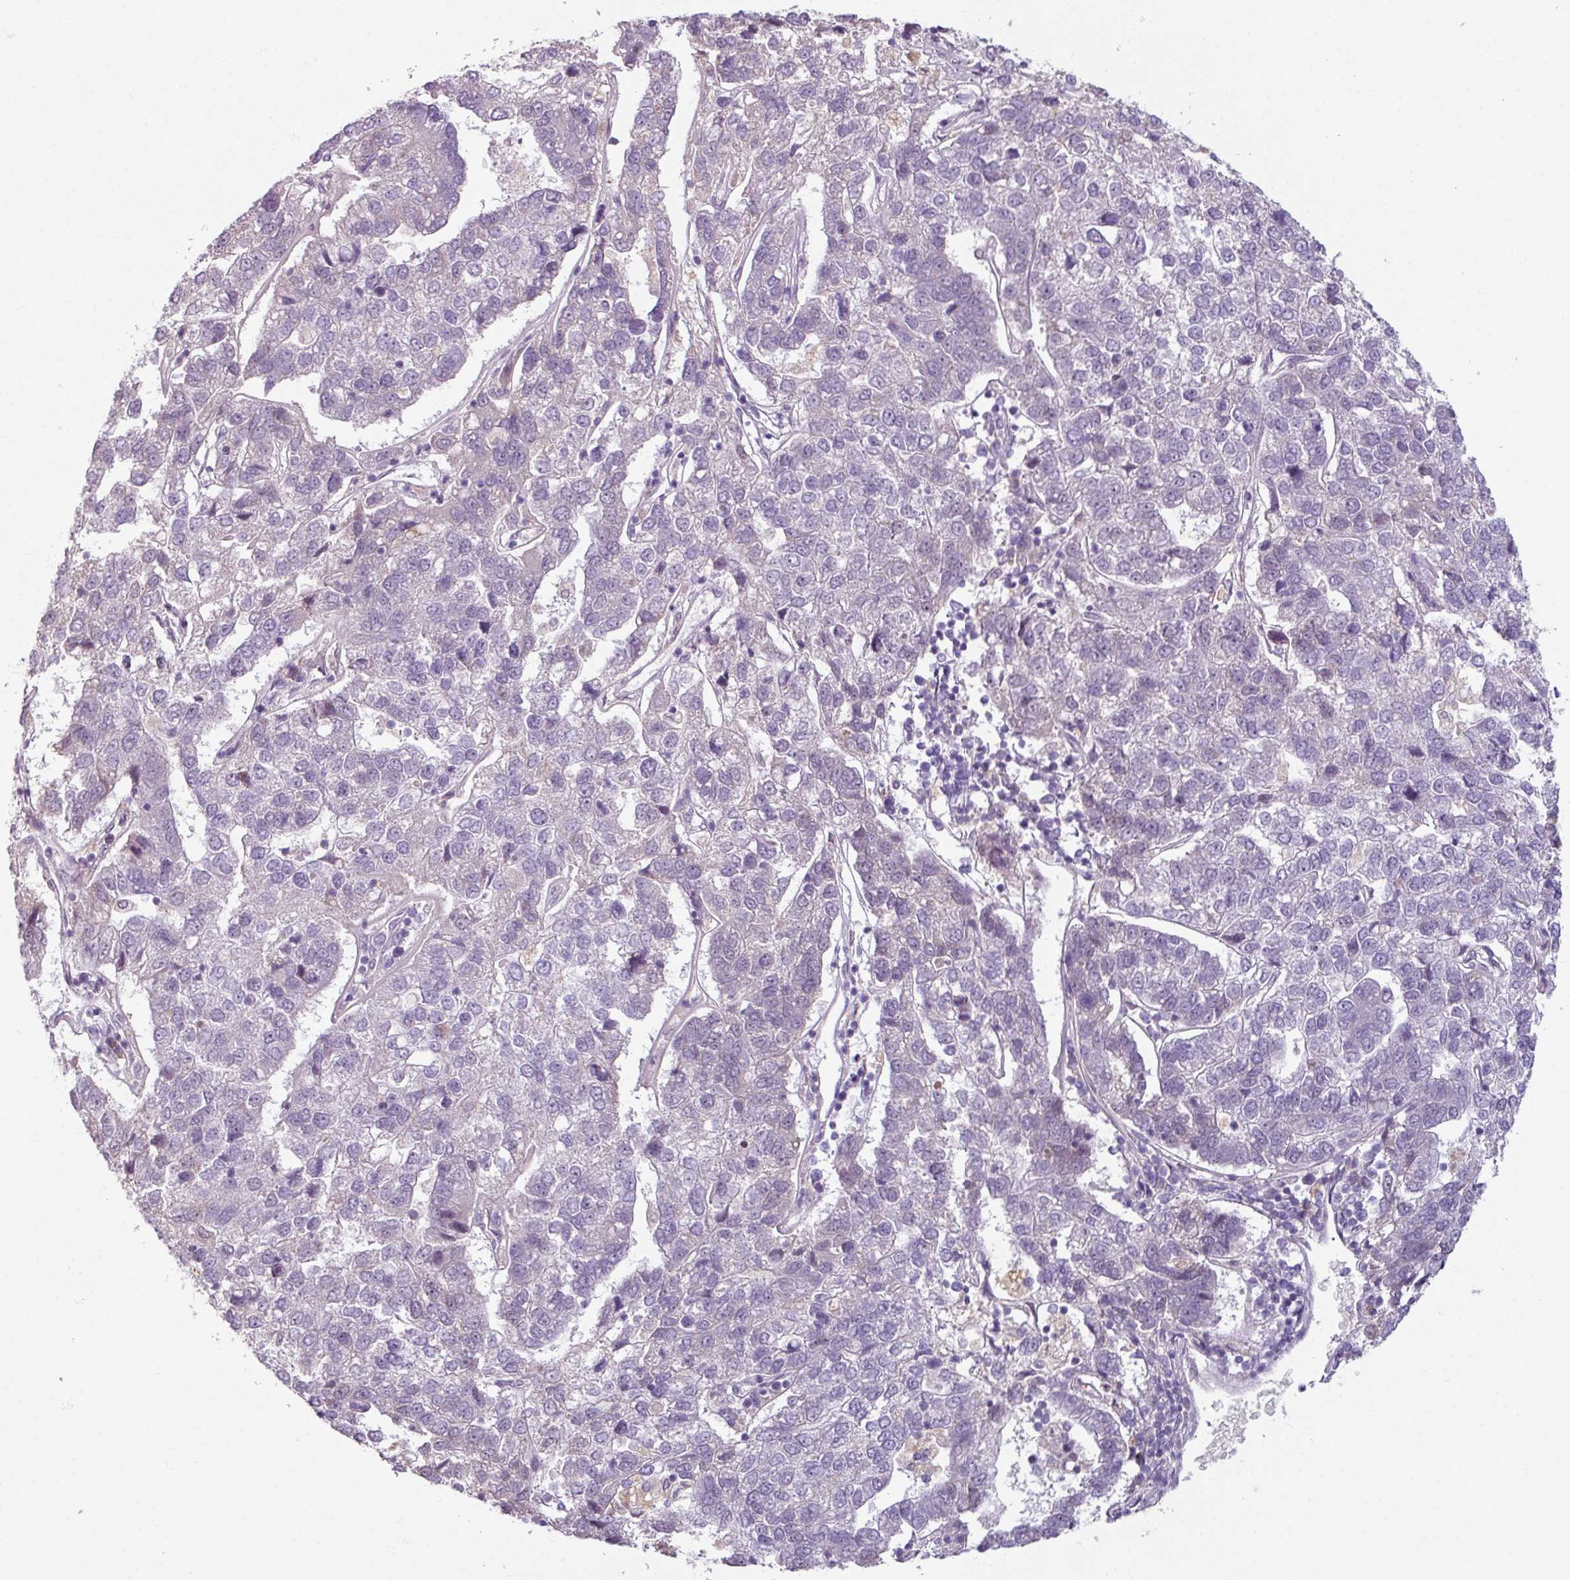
{"staining": {"intensity": "negative", "quantity": "none", "location": "none"}, "tissue": "pancreatic cancer", "cell_type": "Tumor cells", "image_type": "cancer", "snomed": [{"axis": "morphology", "description": "Adenocarcinoma, NOS"}, {"axis": "topography", "description": "Pancreas"}], "caption": "IHC of human pancreatic cancer (adenocarcinoma) reveals no positivity in tumor cells.", "gene": "UVSSA", "patient": {"sex": "female", "age": 61}}